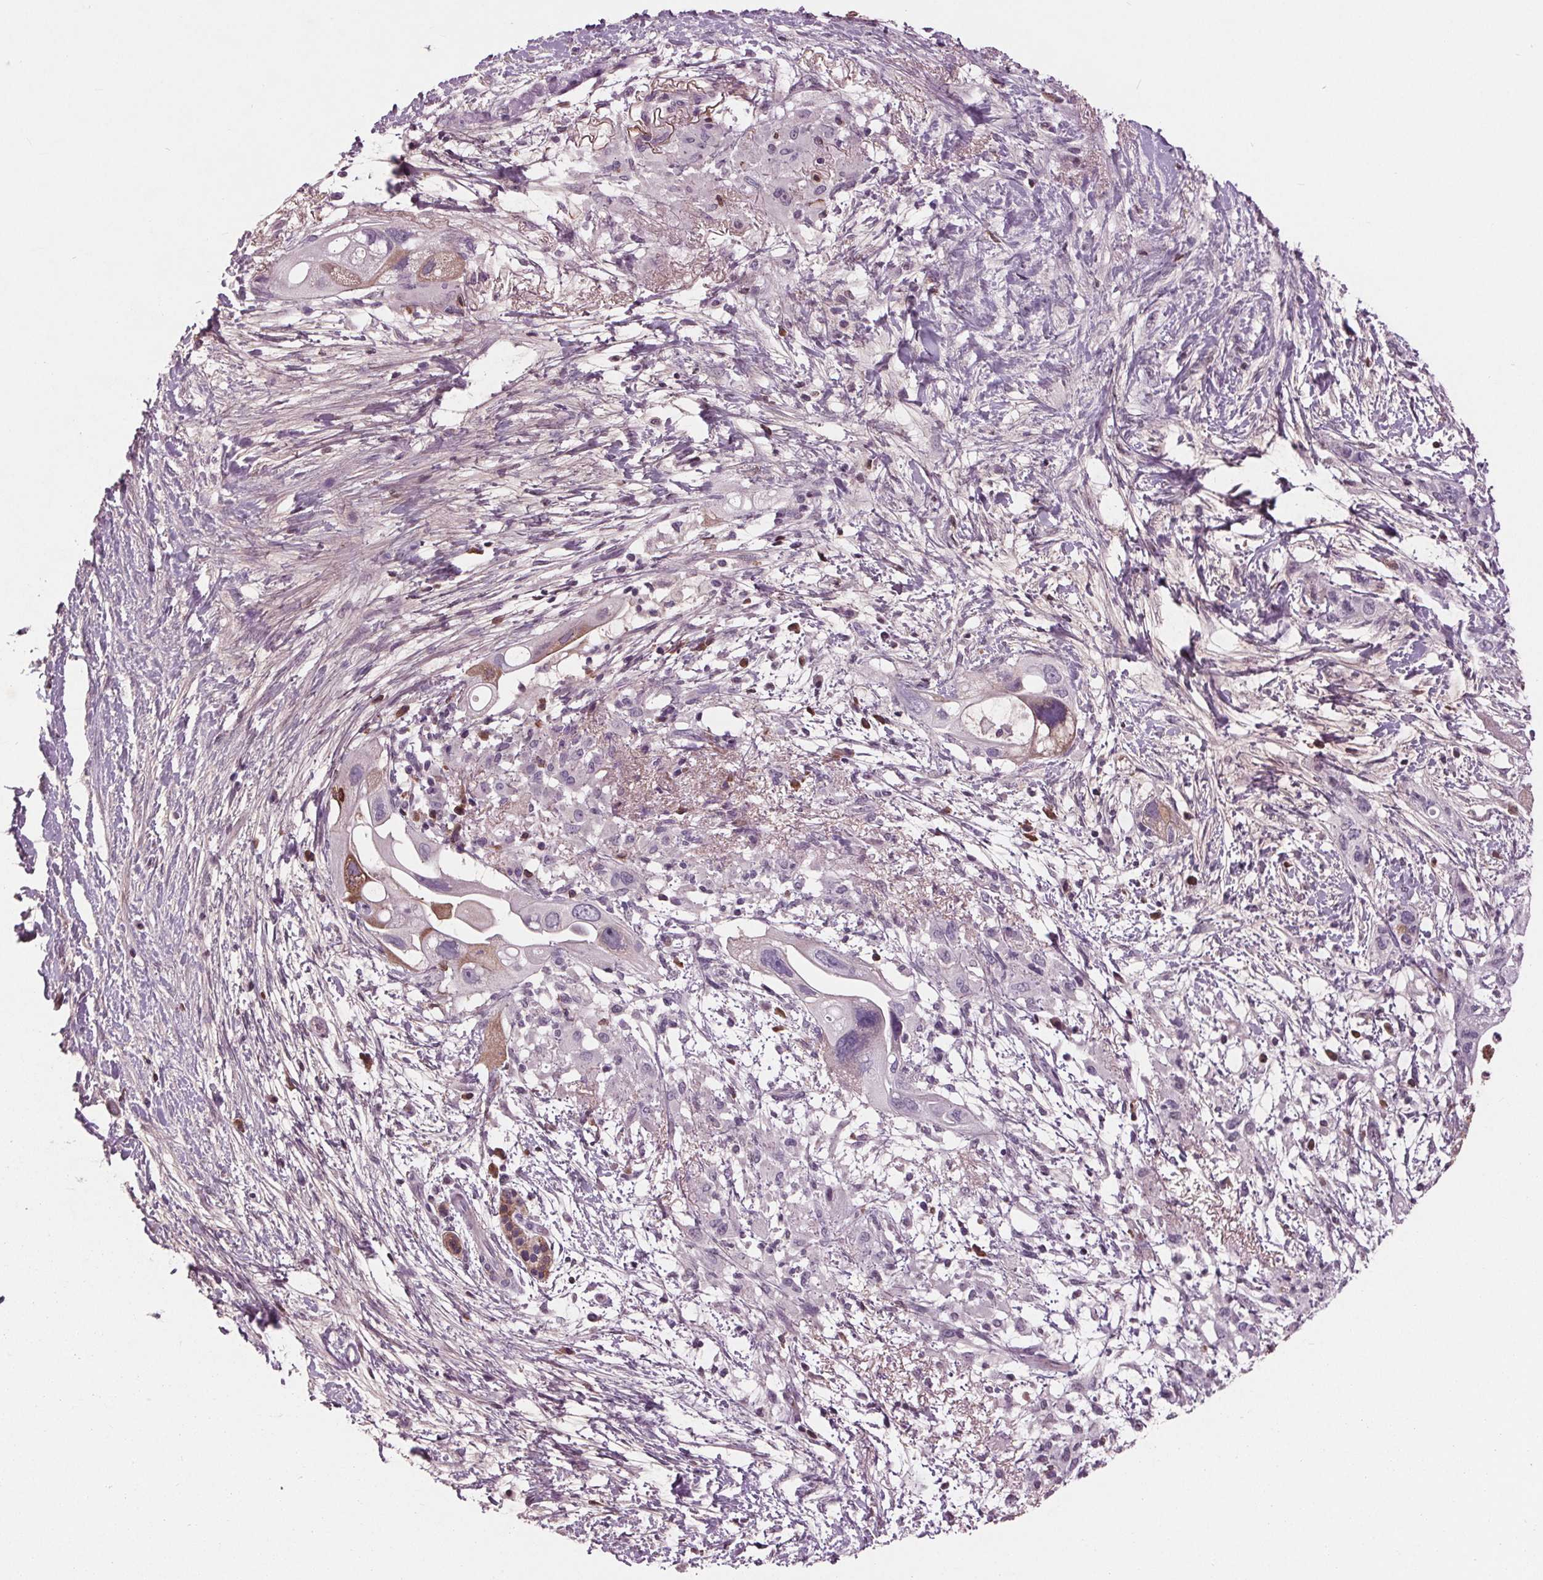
{"staining": {"intensity": "negative", "quantity": "none", "location": "none"}, "tissue": "pancreatic cancer", "cell_type": "Tumor cells", "image_type": "cancer", "snomed": [{"axis": "morphology", "description": "Adenocarcinoma, NOS"}, {"axis": "topography", "description": "Pancreas"}], "caption": "A high-resolution photomicrograph shows IHC staining of pancreatic cancer (adenocarcinoma), which exhibits no significant expression in tumor cells.", "gene": "C6", "patient": {"sex": "female", "age": 72}}